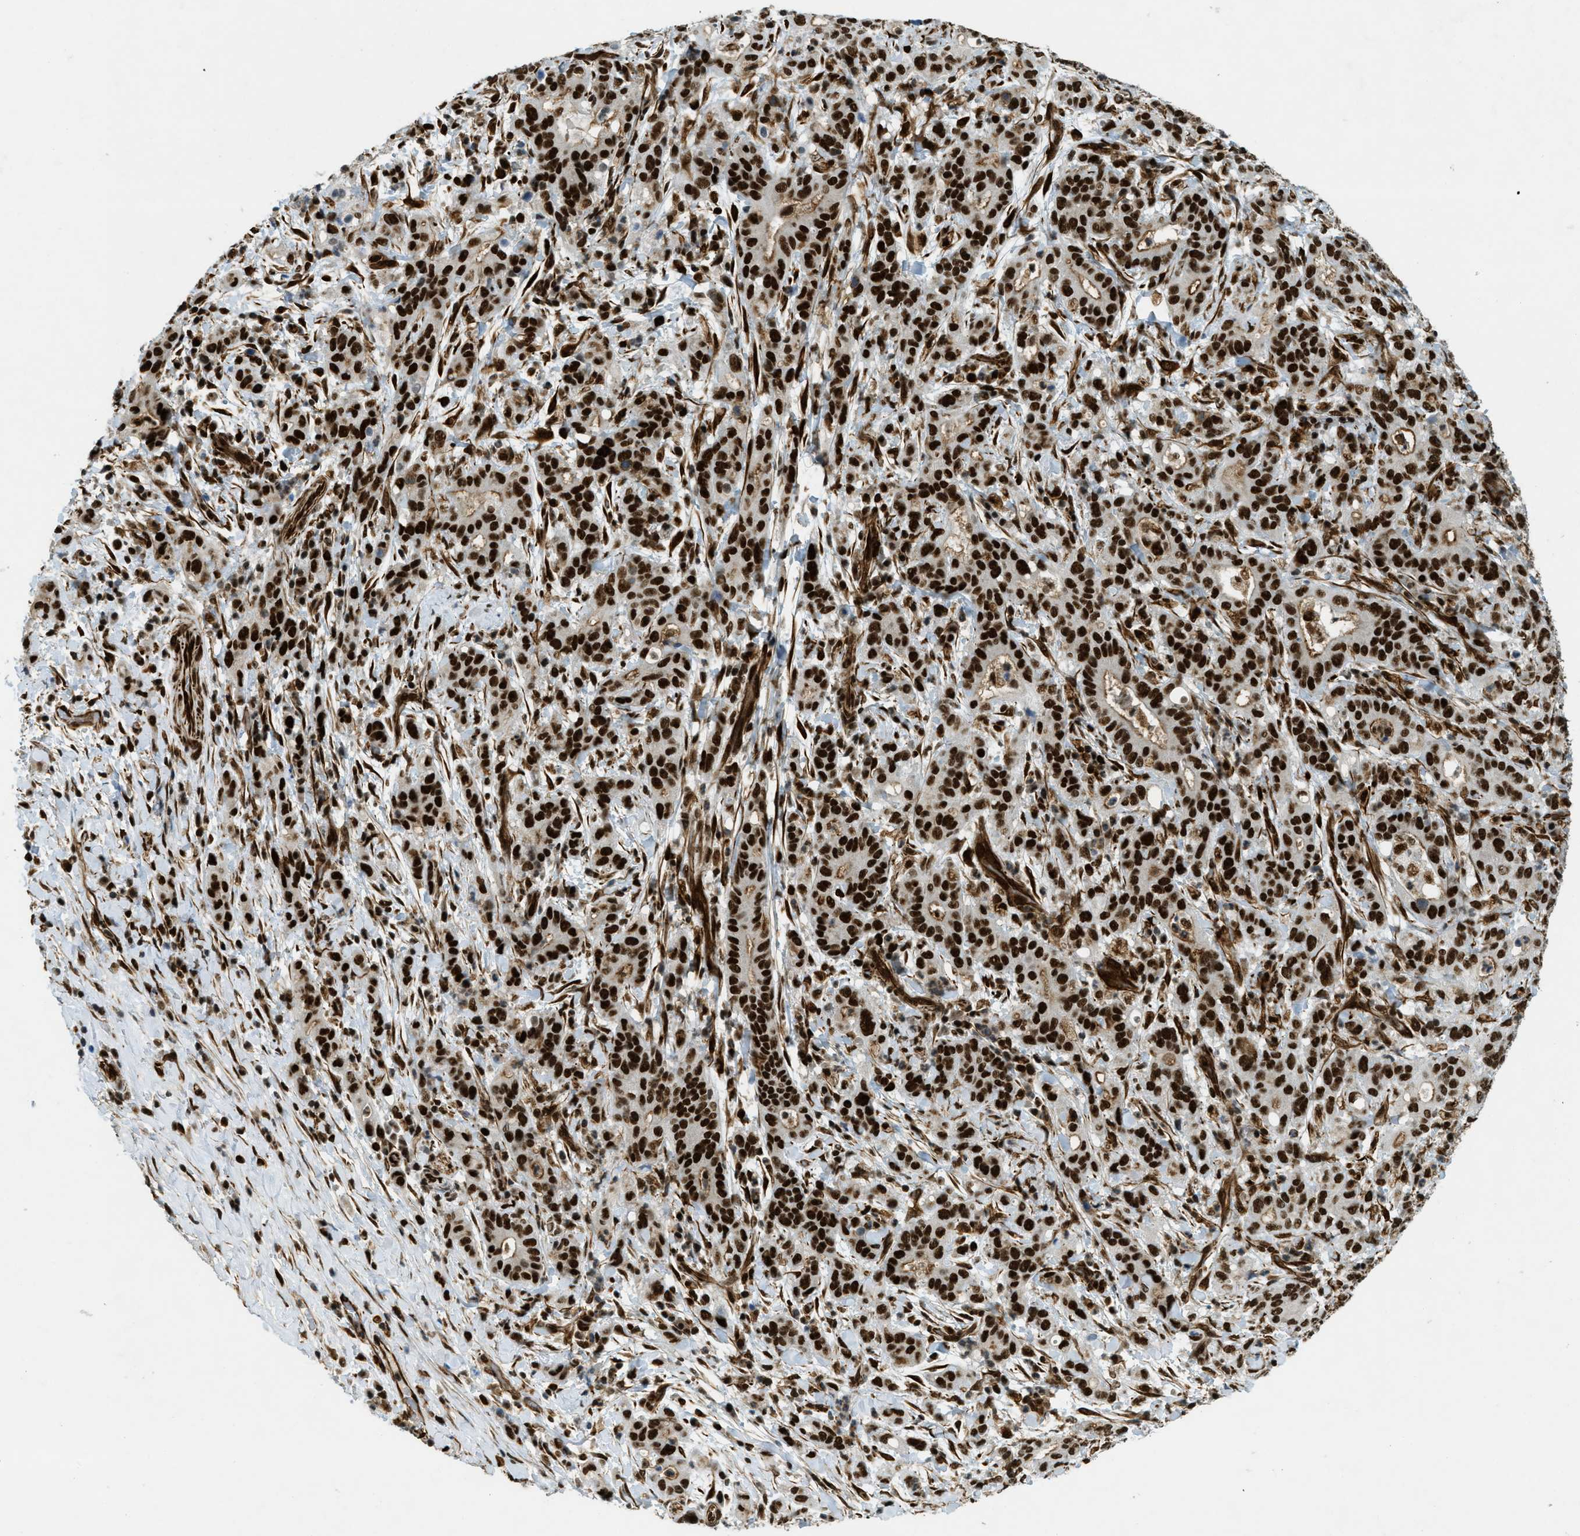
{"staining": {"intensity": "strong", "quantity": ">75%", "location": "nuclear"}, "tissue": "liver cancer", "cell_type": "Tumor cells", "image_type": "cancer", "snomed": [{"axis": "morphology", "description": "Cholangiocarcinoma"}, {"axis": "topography", "description": "Liver"}], "caption": "Cholangiocarcinoma (liver) stained with a brown dye shows strong nuclear positive staining in approximately >75% of tumor cells.", "gene": "ZFR", "patient": {"sex": "female", "age": 38}}